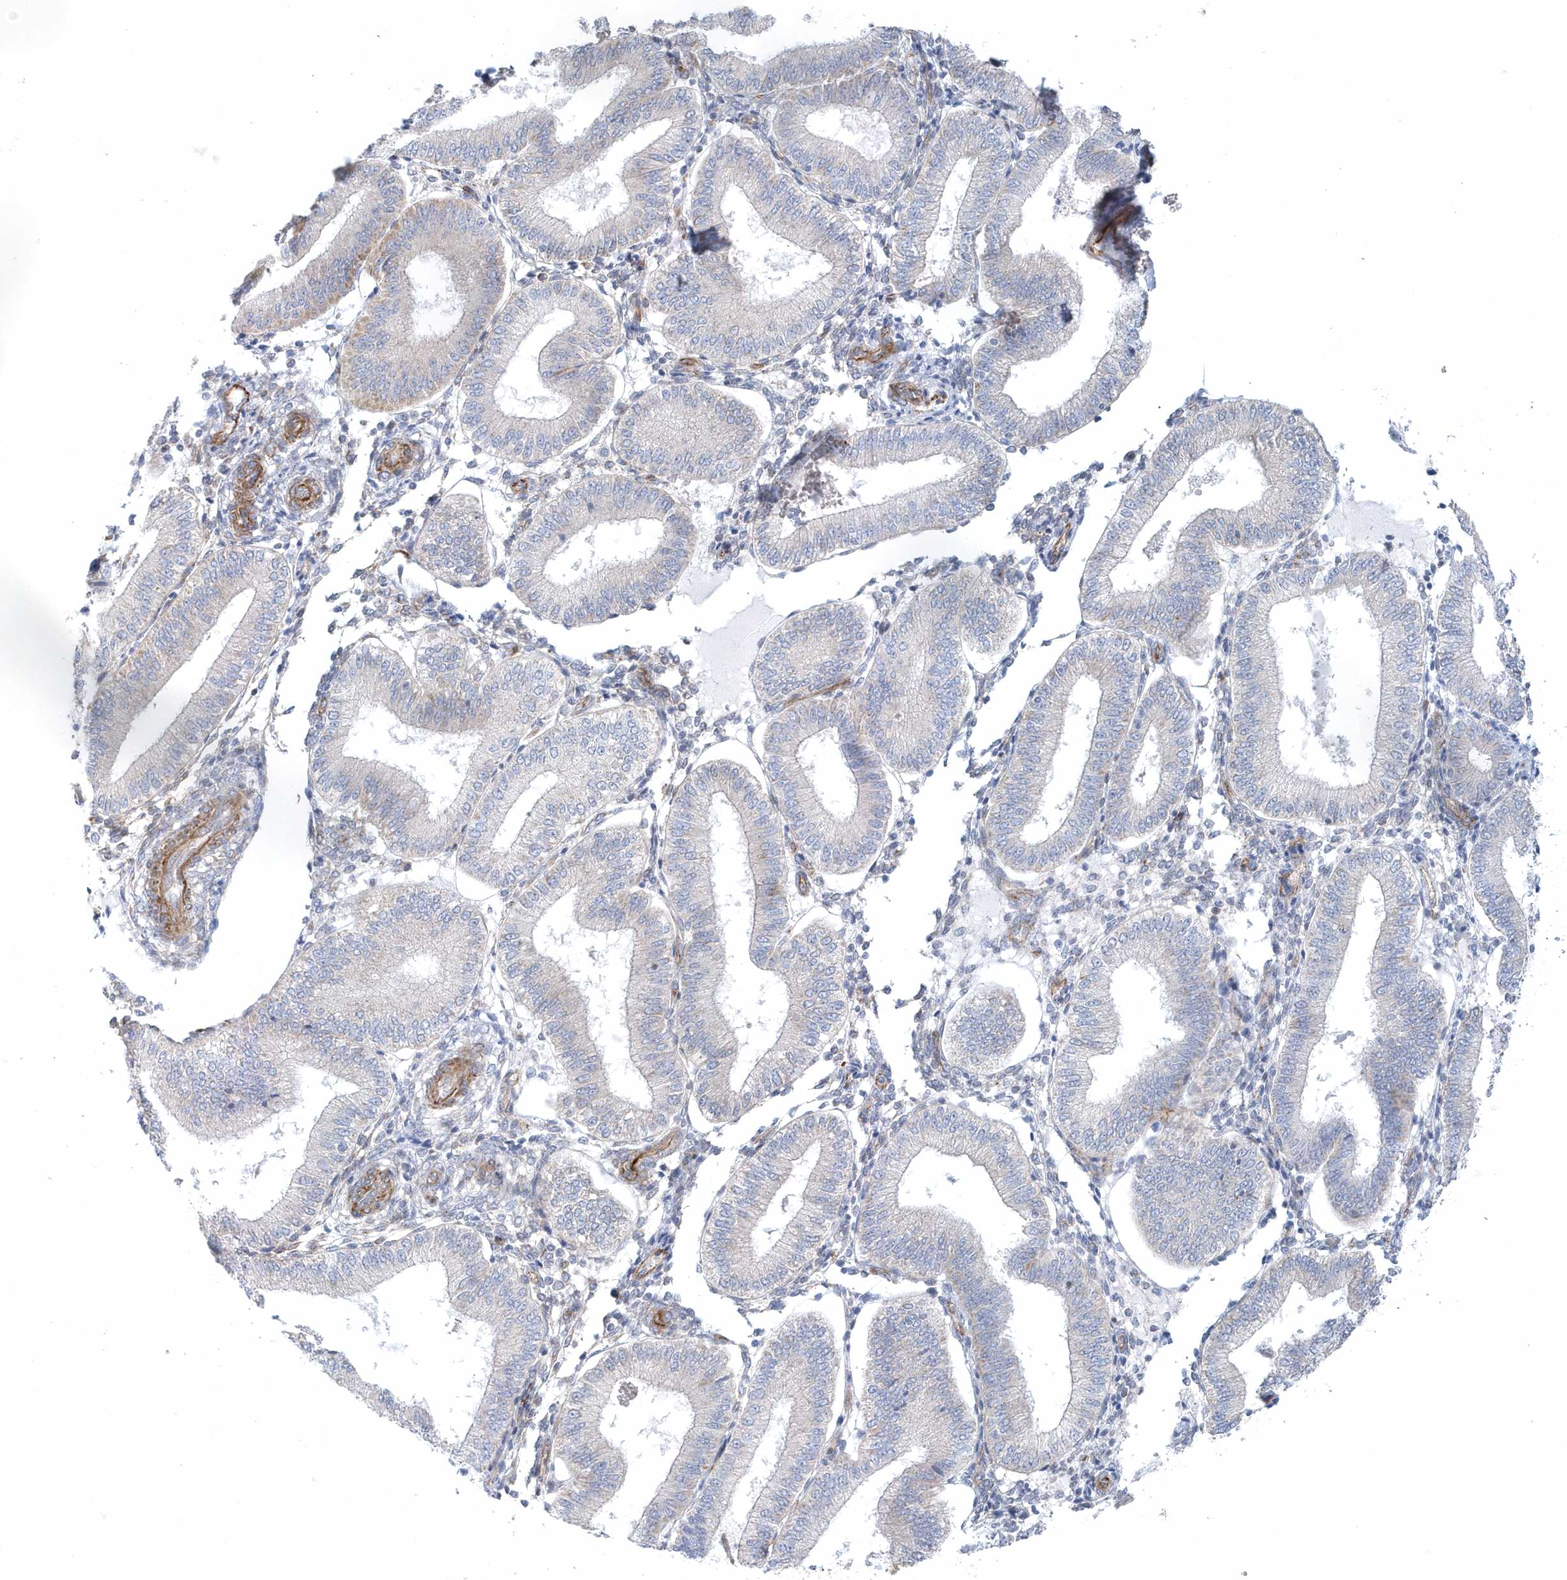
{"staining": {"intensity": "negative", "quantity": "none", "location": "none"}, "tissue": "endometrium", "cell_type": "Cells in endometrial stroma", "image_type": "normal", "snomed": [{"axis": "morphology", "description": "Normal tissue, NOS"}, {"axis": "topography", "description": "Endometrium"}], "caption": "Immunohistochemical staining of normal endometrium exhibits no significant staining in cells in endometrial stroma. (DAB immunohistochemistry, high magnification).", "gene": "GPR152", "patient": {"sex": "female", "age": 39}}